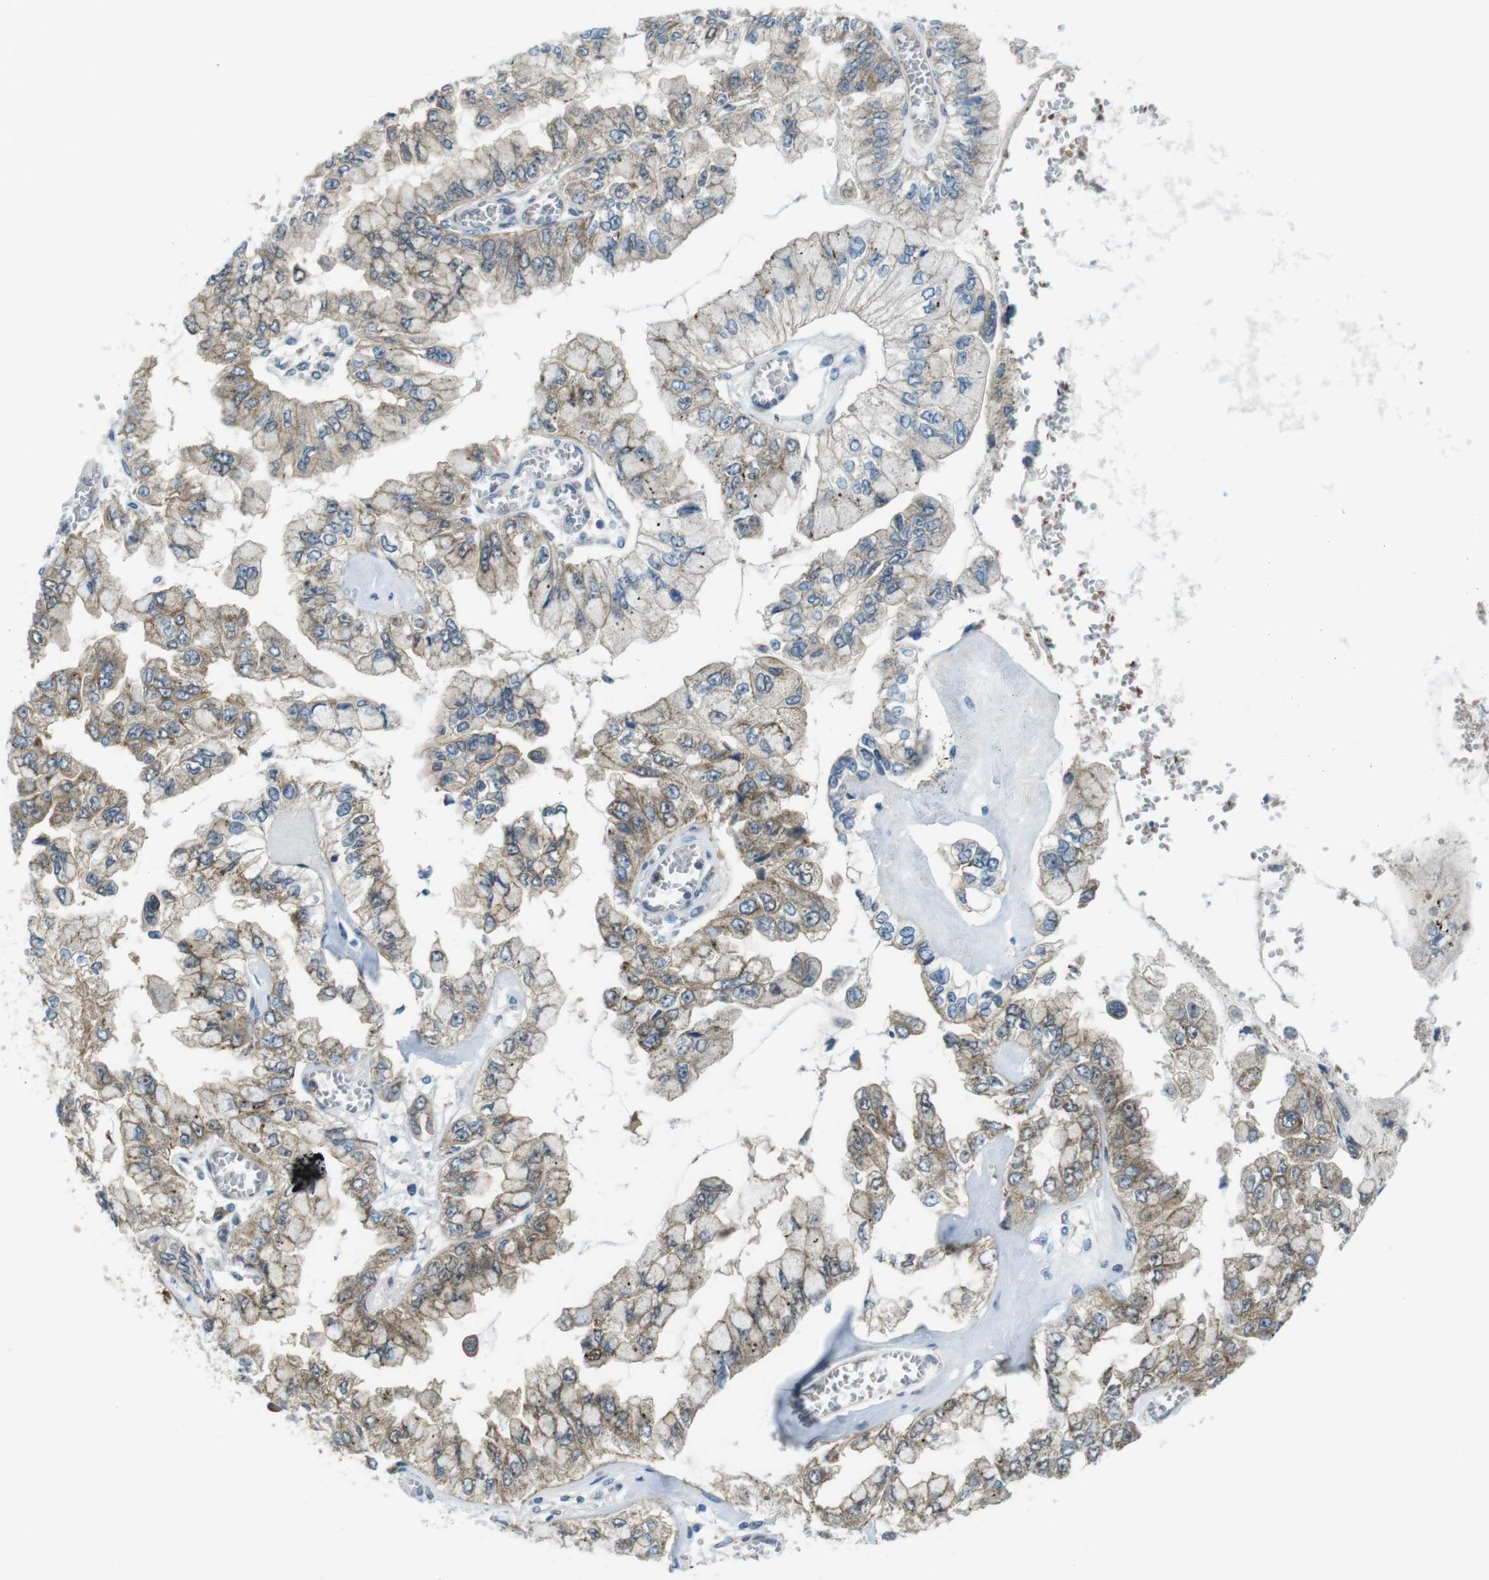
{"staining": {"intensity": "weak", "quantity": ">75%", "location": "cytoplasmic/membranous"}, "tissue": "liver cancer", "cell_type": "Tumor cells", "image_type": "cancer", "snomed": [{"axis": "morphology", "description": "Cholangiocarcinoma"}, {"axis": "topography", "description": "Liver"}], "caption": "A high-resolution micrograph shows IHC staining of liver cancer, which reveals weak cytoplasmic/membranous expression in about >75% of tumor cells.", "gene": "LRRC3B", "patient": {"sex": "female", "age": 79}}